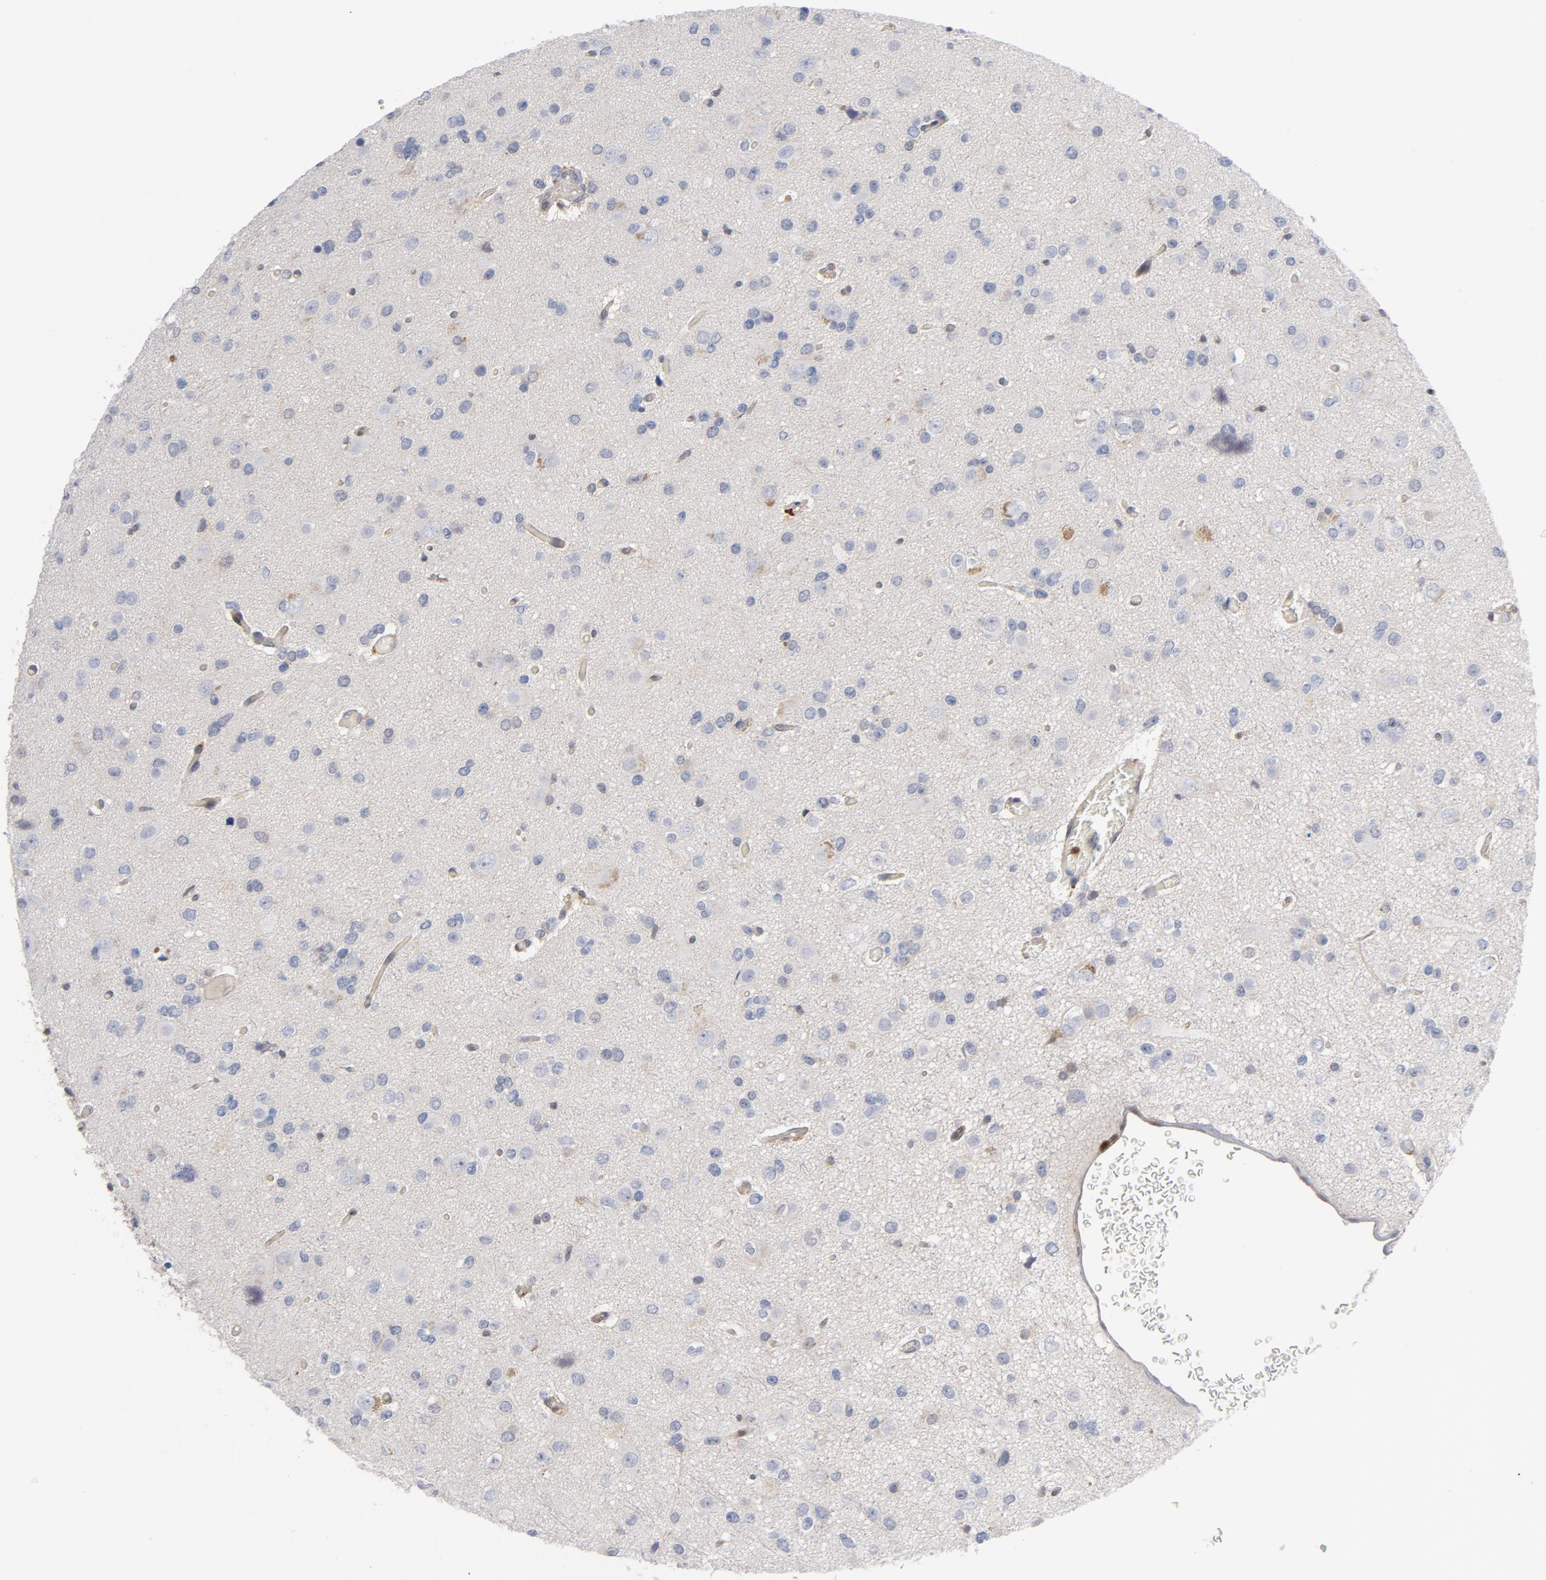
{"staining": {"intensity": "weak", "quantity": ">75%", "location": "cytoplasmic/membranous"}, "tissue": "glioma", "cell_type": "Tumor cells", "image_type": "cancer", "snomed": [{"axis": "morphology", "description": "Glioma, malignant, Low grade"}, {"axis": "topography", "description": "Brain"}], "caption": "Brown immunohistochemical staining in glioma demonstrates weak cytoplasmic/membranous staining in approximately >75% of tumor cells.", "gene": "TRADD", "patient": {"sex": "male", "age": 42}}